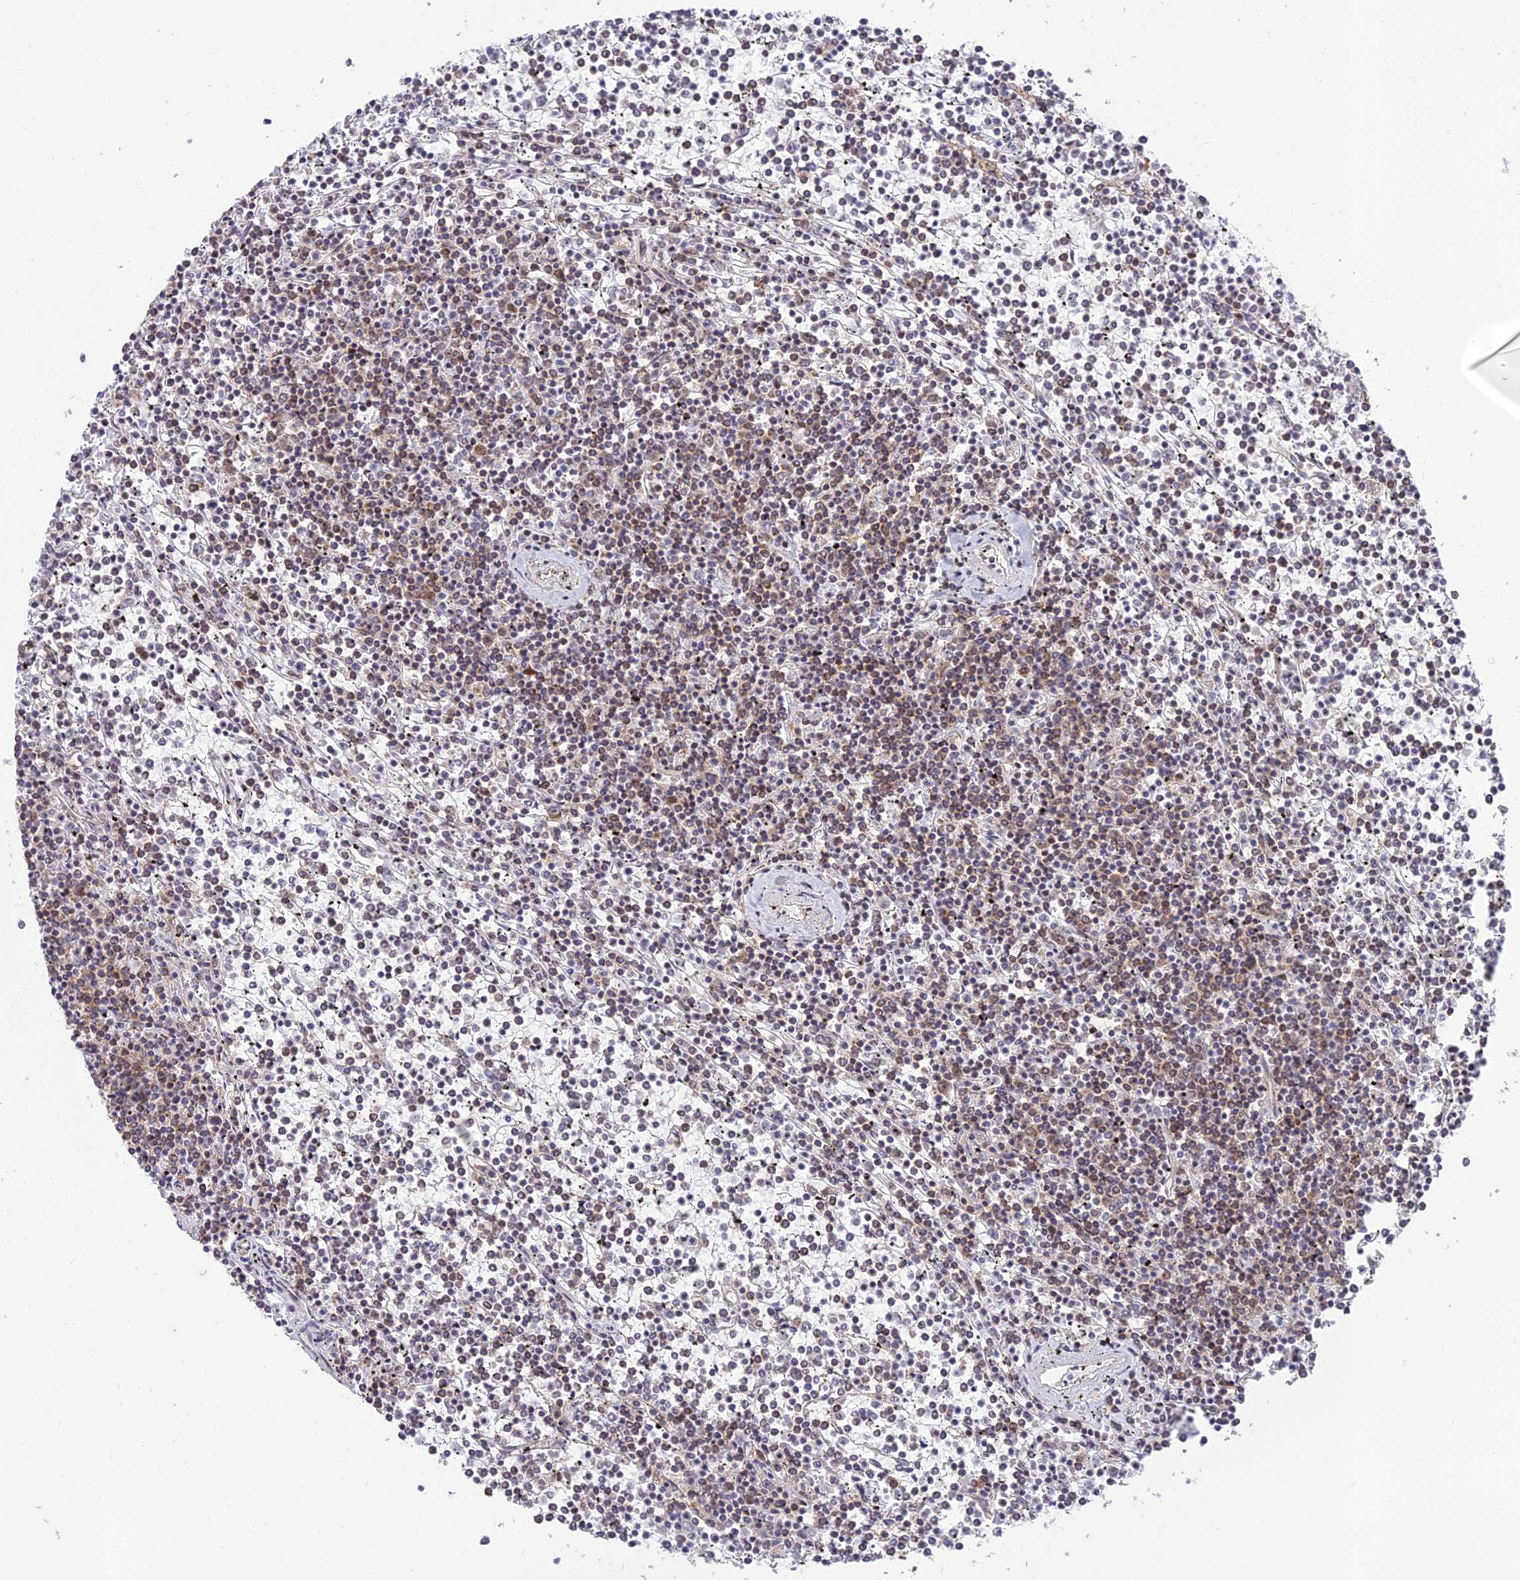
{"staining": {"intensity": "negative", "quantity": "none", "location": "none"}, "tissue": "lymphoma", "cell_type": "Tumor cells", "image_type": "cancer", "snomed": [{"axis": "morphology", "description": "Malignant lymphoma, non-Hodgkin's type, Low grade"}, {"axis": "topography", "description": "Spleen"}], "caption": "High magnification brightfield microscopy of lymphoma stained with DAB (3,3'-diaminobenzidine) (brown) and counterstained with hematoxylin (blue): tumor cells show no significant staining.", "gene": "GOLGA3", "patient": {"sex": "female", "age": 19}}